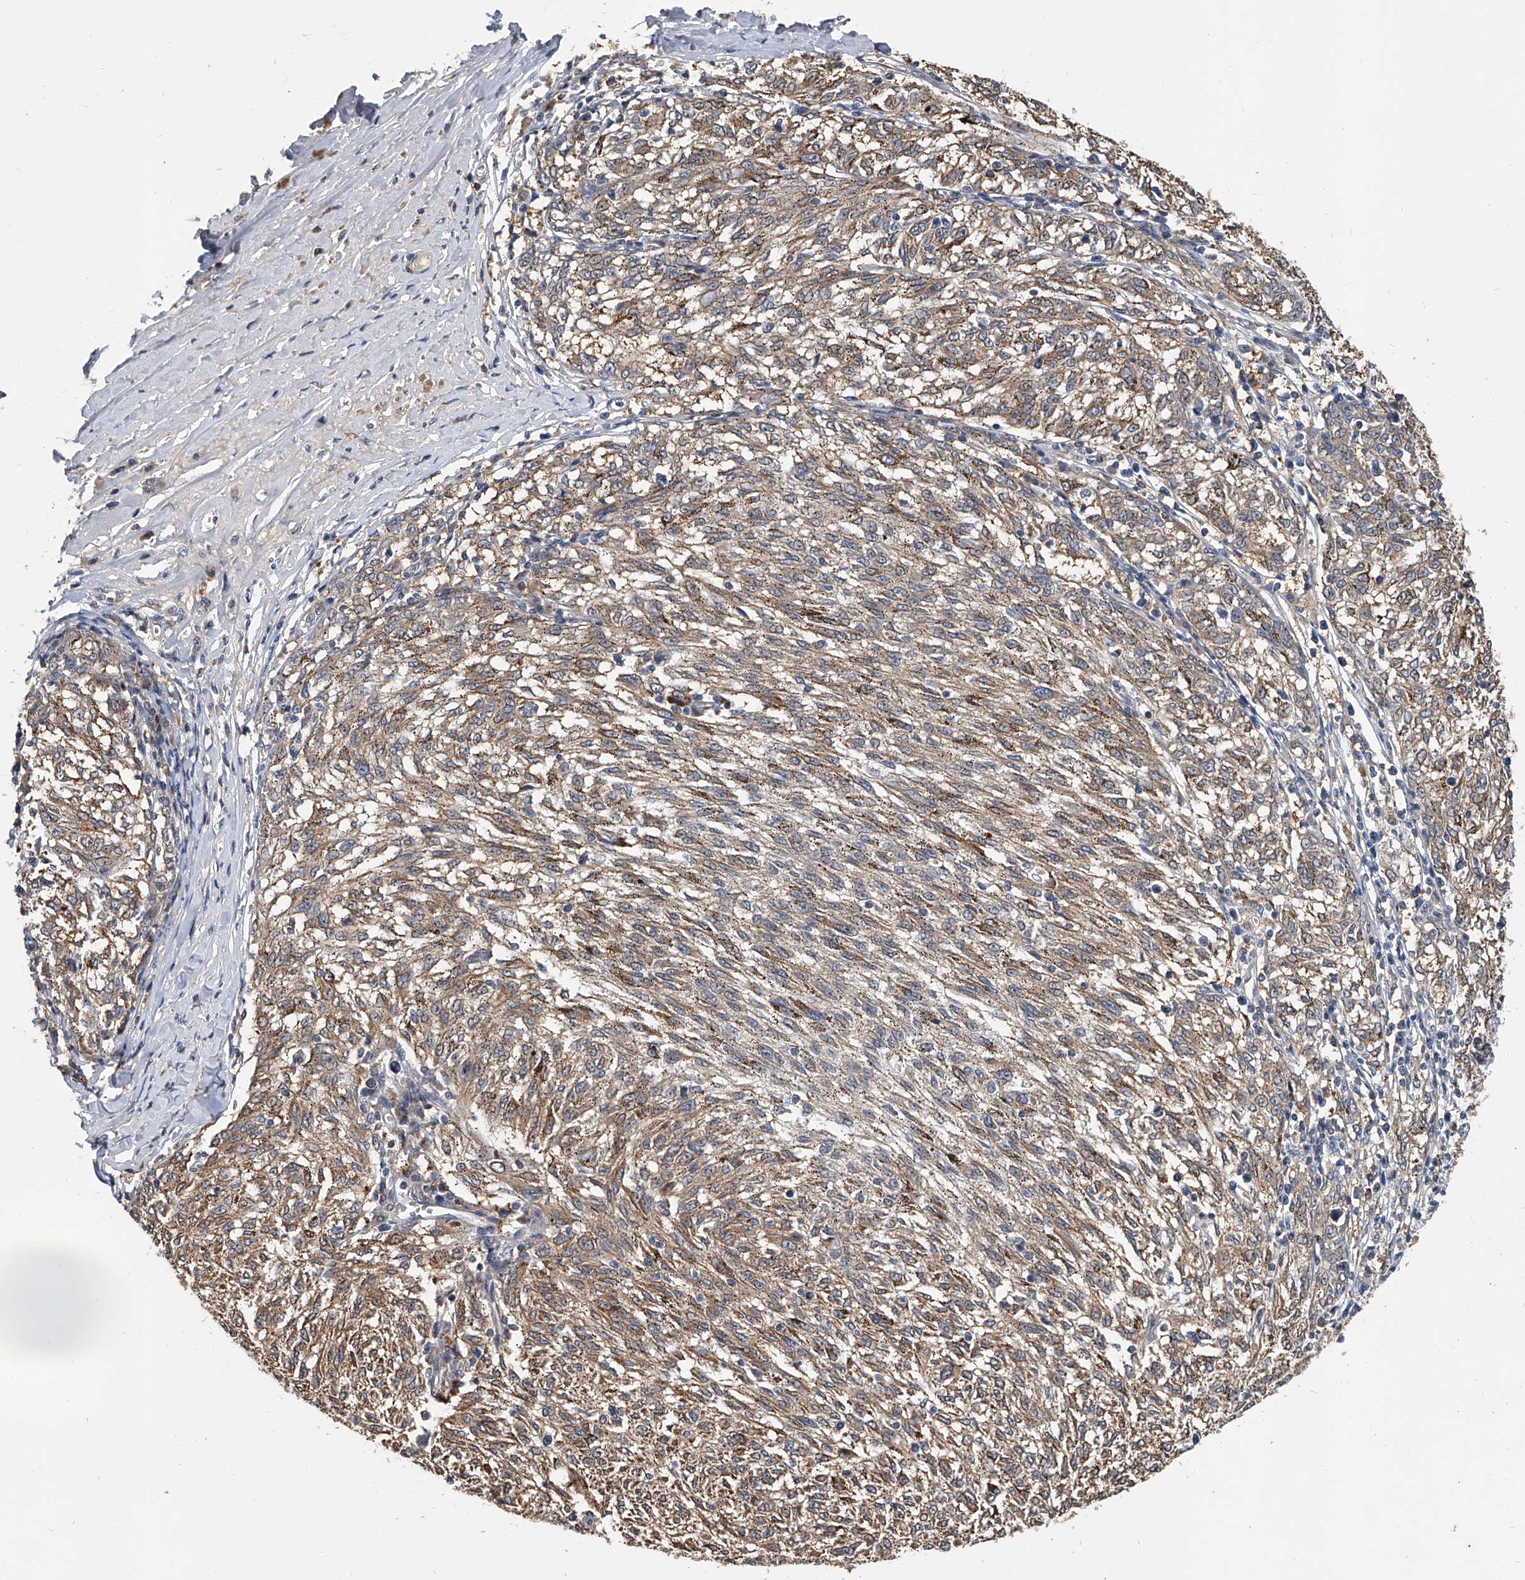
{"staining": {"intensity": "weak", "quantity": ">75%", "location": "cytoplasmic/membranous"}, "tissue": "melanoma", "cell_type": "Tumor cells", "image_type": "cancer", "snomed": [{"axis": "morphology", "description": "Malignant melanoma, NOS"}, {"axis": "topography", "description": "Skin"}], "caption": "Malignant melanoma stained with IHC demonstrates weak cytoplasmic/membranous expression in approximately >75% of tumor cells.", "gene": "CD200", "patient": {"sex": "female", "age": 72}}